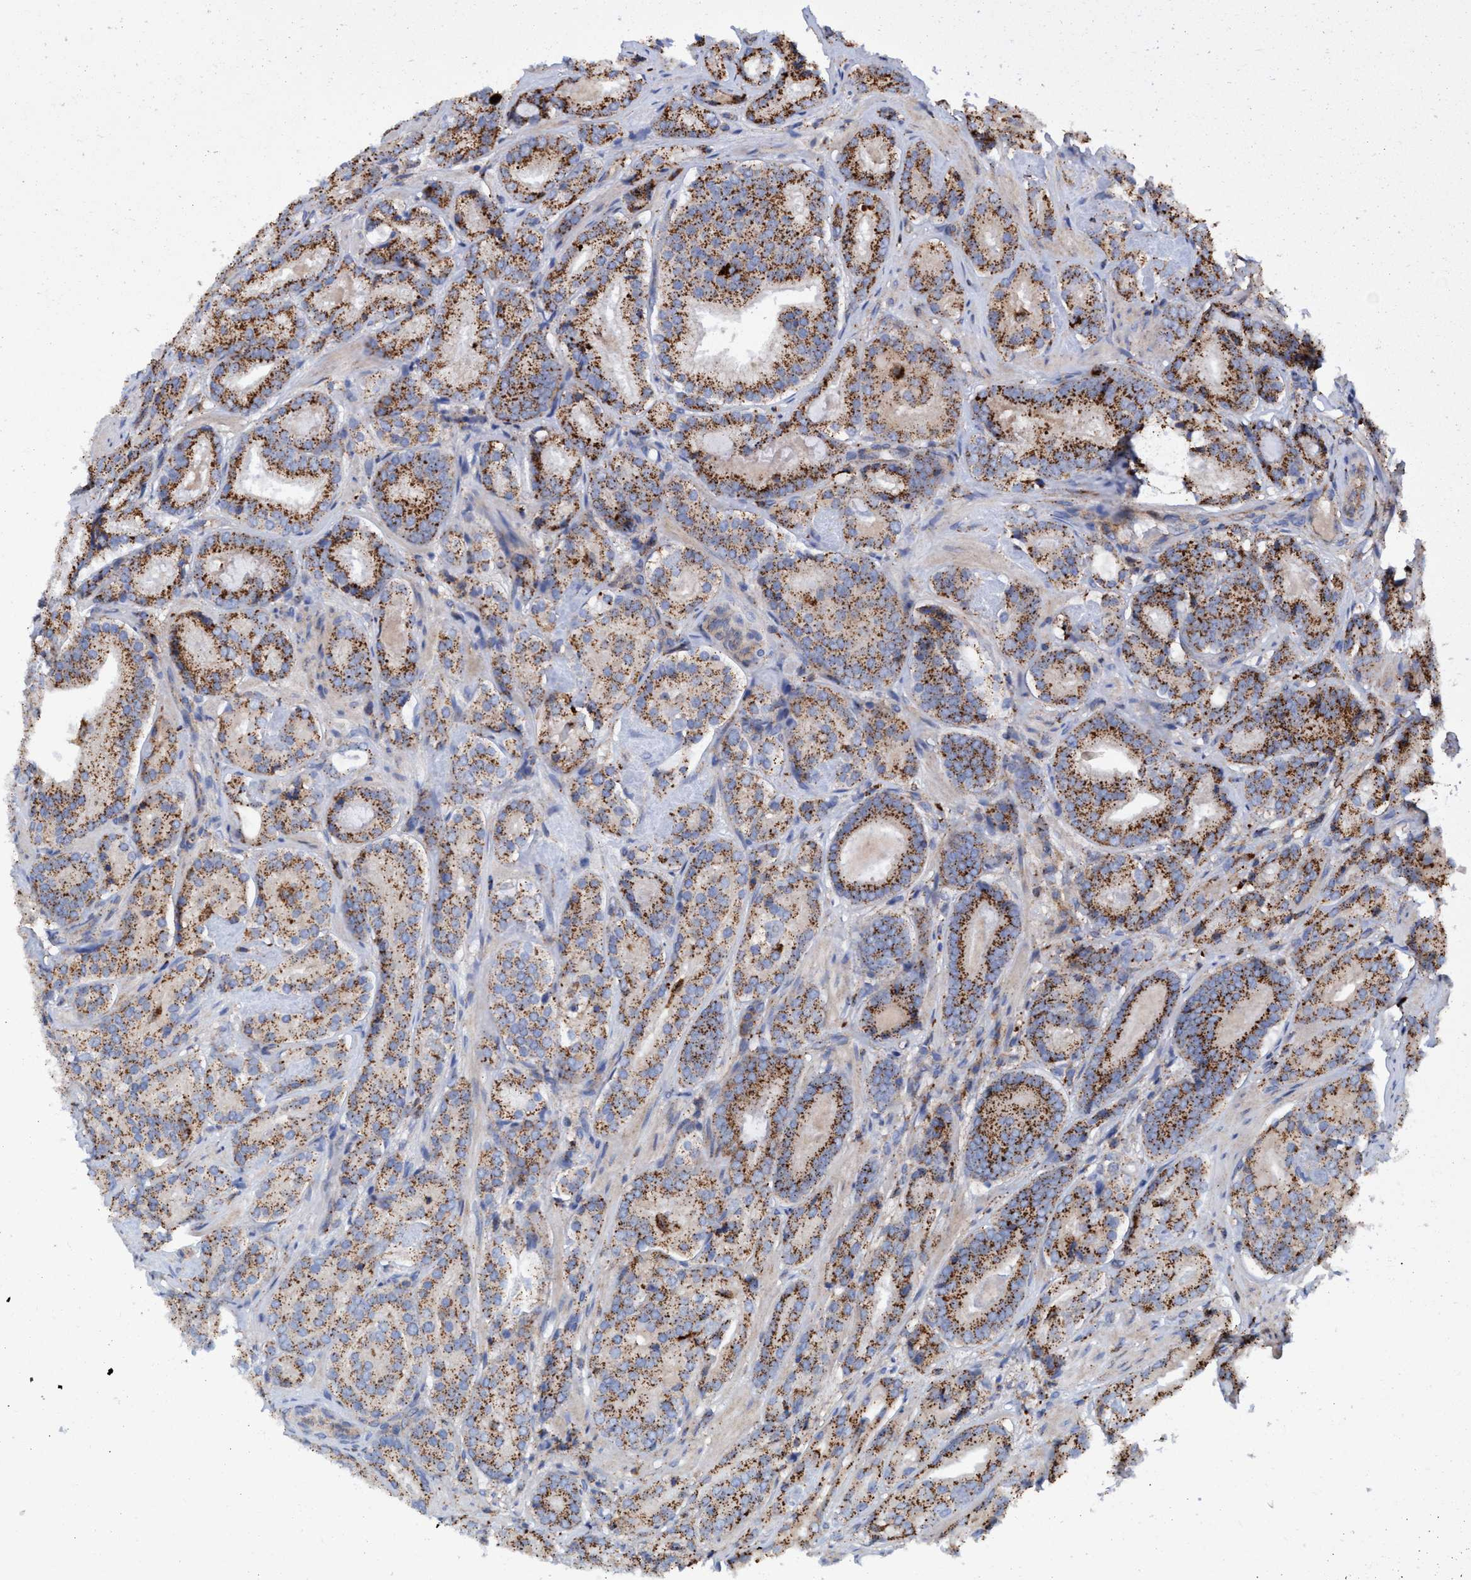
{"staining": {"intensity": "moderate", "quantity": ">75%", "location": "cytoplasmic/membranous"}, "tissue": "prostate cancer", "cell_type": "Tumor cells", "image_type": "cancer", "snomed": [{"axis": "morphology", "description": "Adenocarcinoma, Low grade"}, {"axis": "topography", "description": "Prostate"}], "caption": "High-power microscopy captured an immunohistochemistry (IHC) histopathology image of prostate cancer, revealing moderate cytoplasmic/membranous expression in approximately >75% of tumor cells. (Brightfield microscopy of DAB IHC at high magnification).", "gene": "TRIM65", "patient": {"sex": "male", "age": 69}}